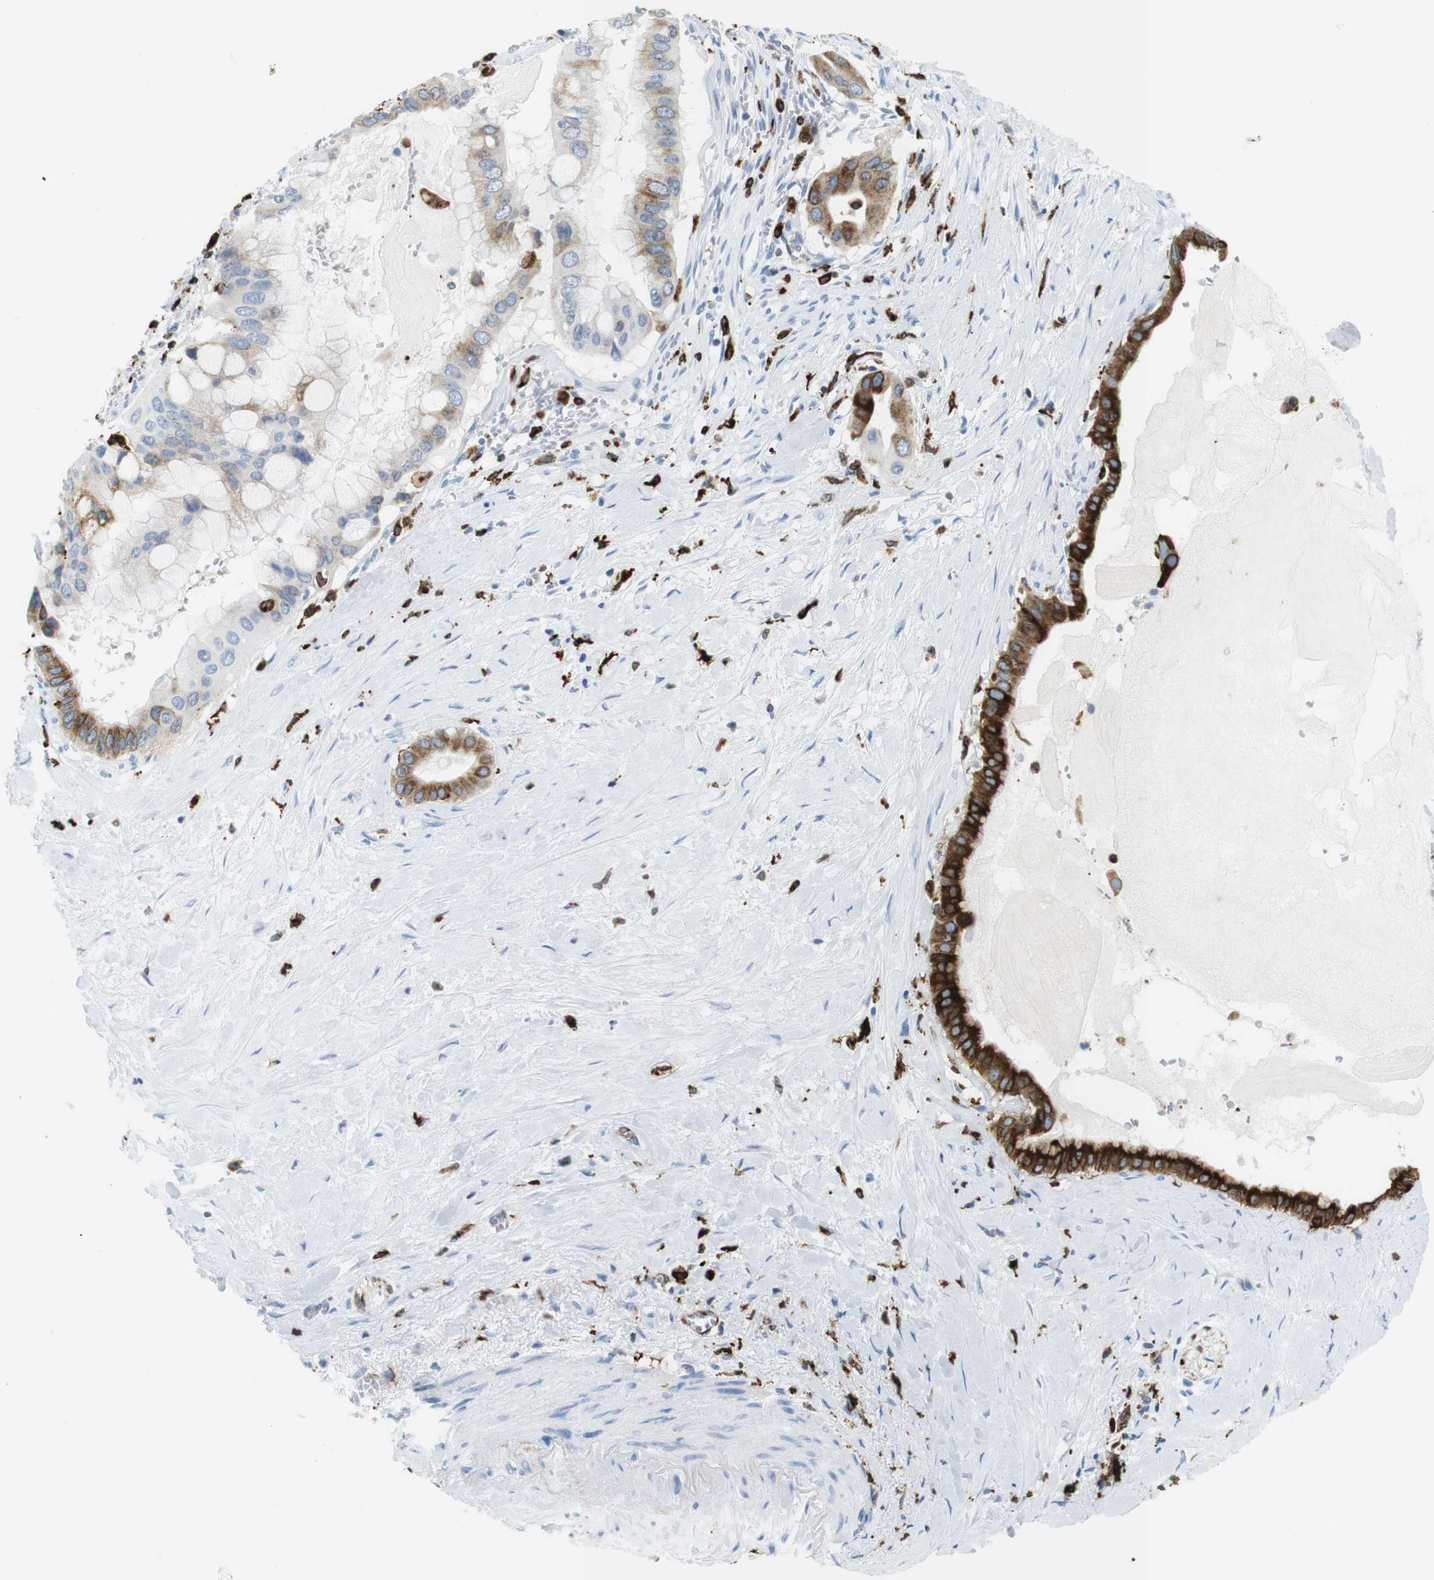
{"staining": {"intensity": "strong", "quantity": "25%-75%", "location": "cytoplasmic/membranous"}, "tissue": "pancreatic cancer", "cell_type": "Tumor cells", "image_type": "cancer", "snomed": [{"axis": "morphology", "description": "Adenocarcinoma, NOS"}, {"axis": "topography", "description": "Pancreas"}], "caption": "Pancreatic cancer stained with DAB IHC reveals high levels of strong cytoplasmic/membranous positivity in about 25%-75% of tumor cells.", "gene": "CIITA", "patient": {"sex": "male", "age": 55}}